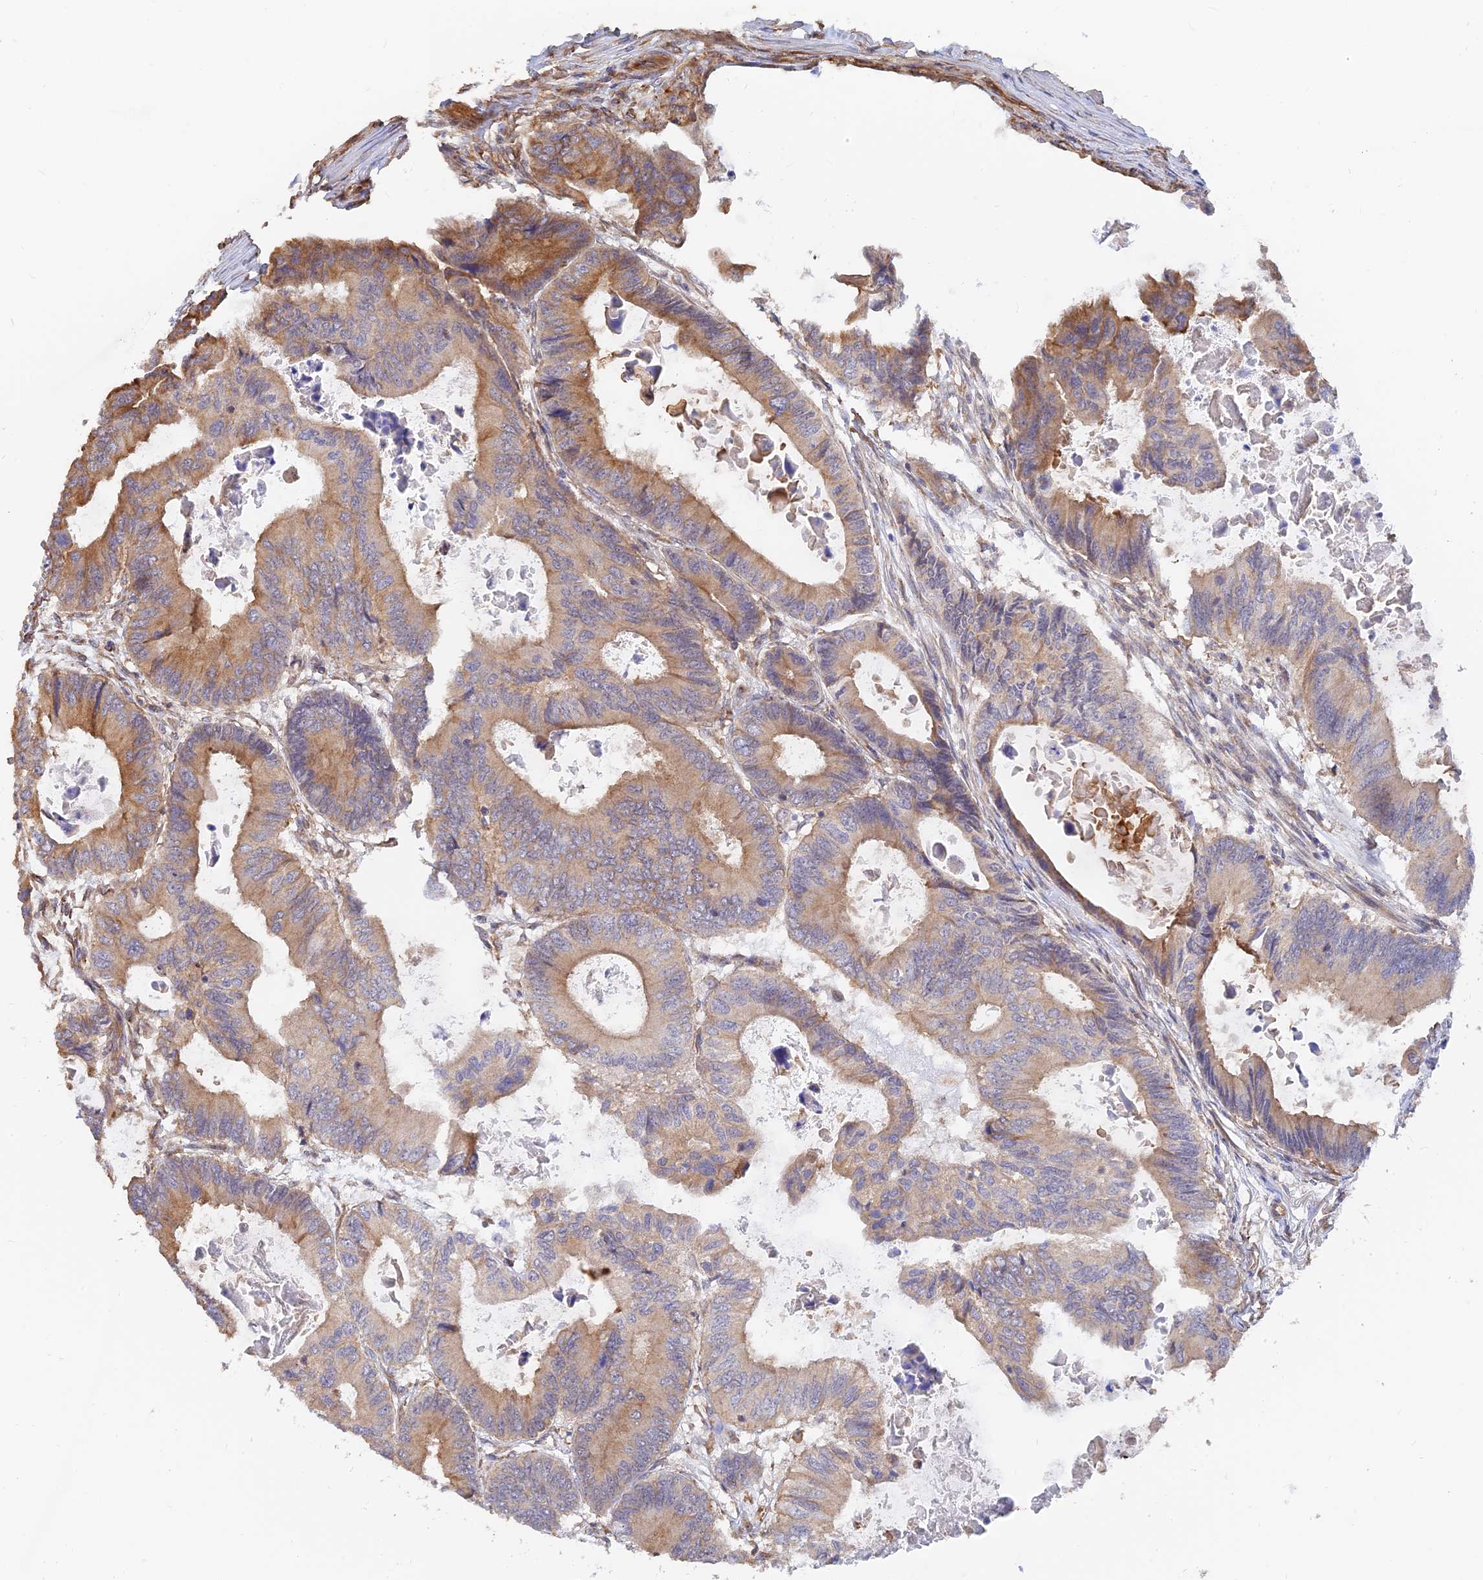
{"staining": {"intensity": "moderate", "quantity": "25%-75%", "location": "cytoplasmic/membranous"}, "tissue": "colorectal cancer", "cell_type": "Tumor cells", "image_type": "cancer", "snomed": [{"axis": "morphology", "description": "Adenocarcinoma, NOS"}, {"axis": "topography", "description": "Colon"}], "caption": "High-power microscopy captured an IHC histopathology image of colorectal cancer (adenocarcinoma), revealing moderate cytoplasmic/membranous positivity in about 25%-75% of tumor cells.", "gene": "WBP11", "patient": {"sex": "male", "age": 85}}